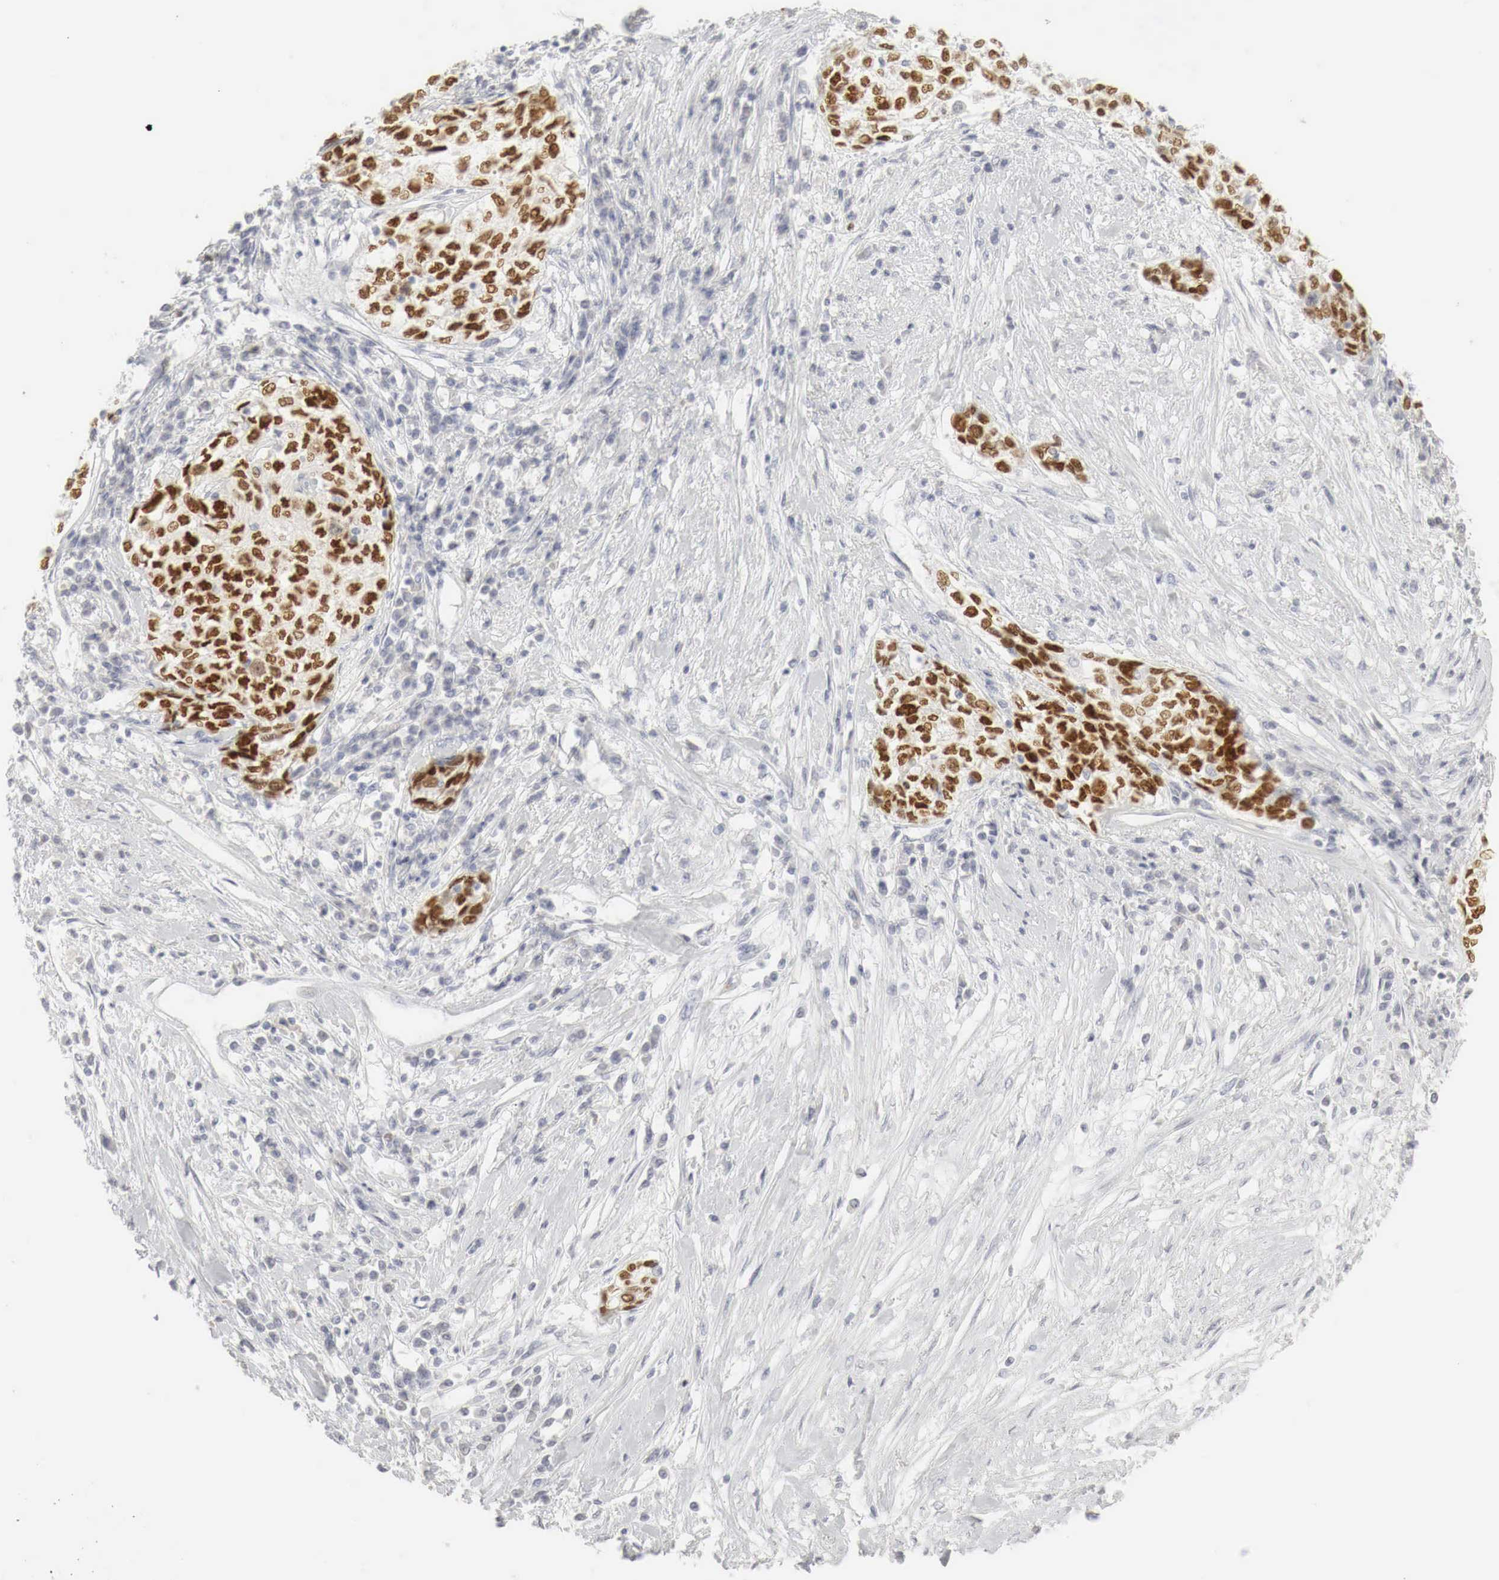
{"staining": {"intensity": "moderate", "quantity": ">75%", "location": "nuclear"}, "tissue": "cervical cancer", "cell_type": "Tumor cells", "image_type": "cancer", "snomed": [{"axis": "morphology", "description": "Squamous cell carcinoma, NOS"}, {"axis": "topography", "description": "Cervix"}], "caption": "Tumor cells demonstrate medium levels of moderate nuclear staining in approximately >75% of cells in cervical cancer.", "gene": "TP63", "patient": {"sex": "female", "age": 57}}